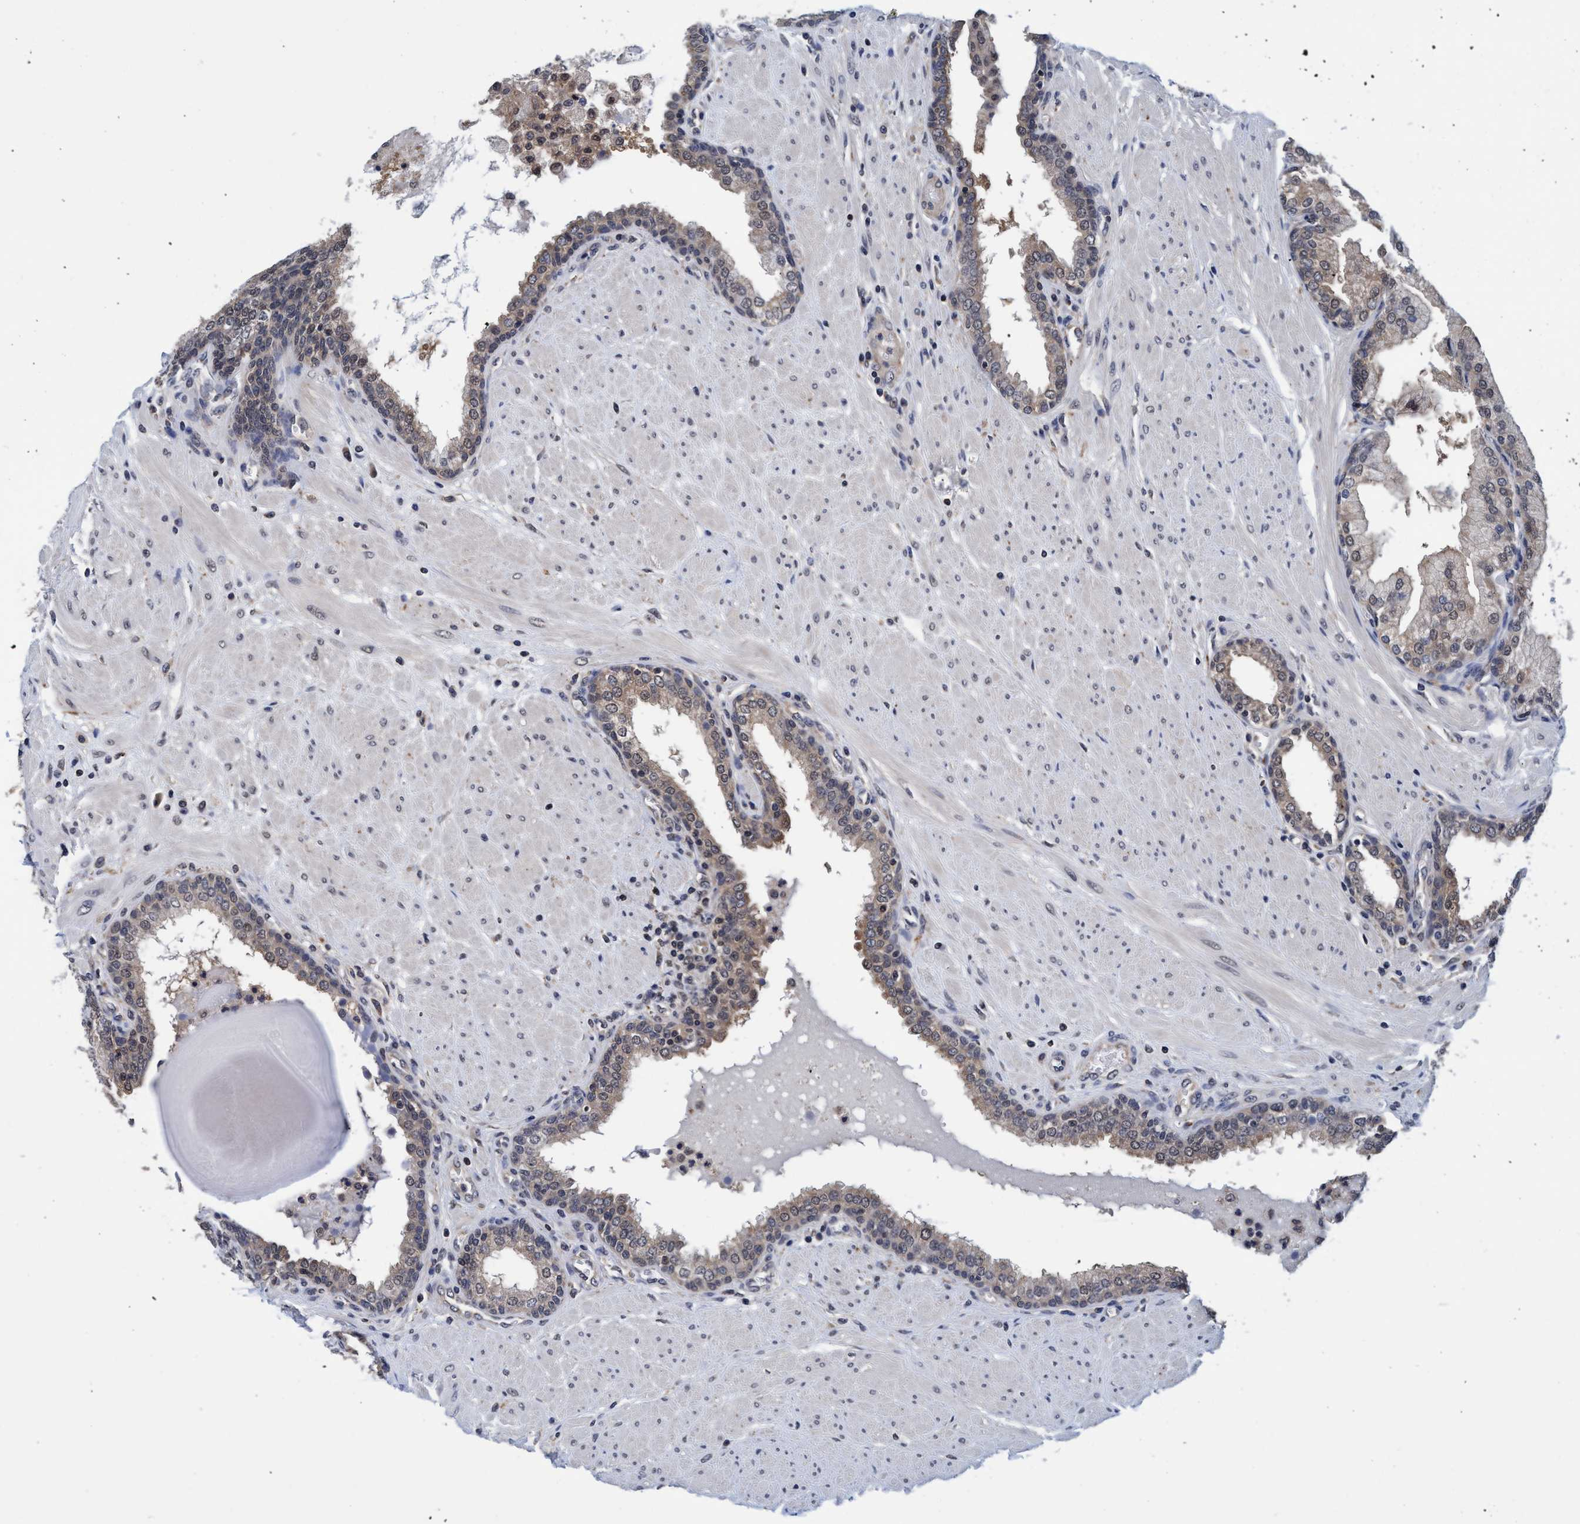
{"staining": {"intensity": "weak", "quantity": "25%-75%", "location": "cytoplasmic/membranous,nuclear"}, "tissue": "prostate", "cell_type": "Glandular cells", "image_type": "normal", "snomed": [{"axis": "morphology", "description": "Normal tissue, NOS"}, {"axis": "topography", "description": "Prostate"}], "caption": "Weak cytoplasmic/membranous,nuclear positivity for a protein is present in approximately 25%-75% of glandular cells of unremarkable prostate using immunohistochemistry.", "gene": "PSMD12", "patient": {"sex": "male", "age": 51}}